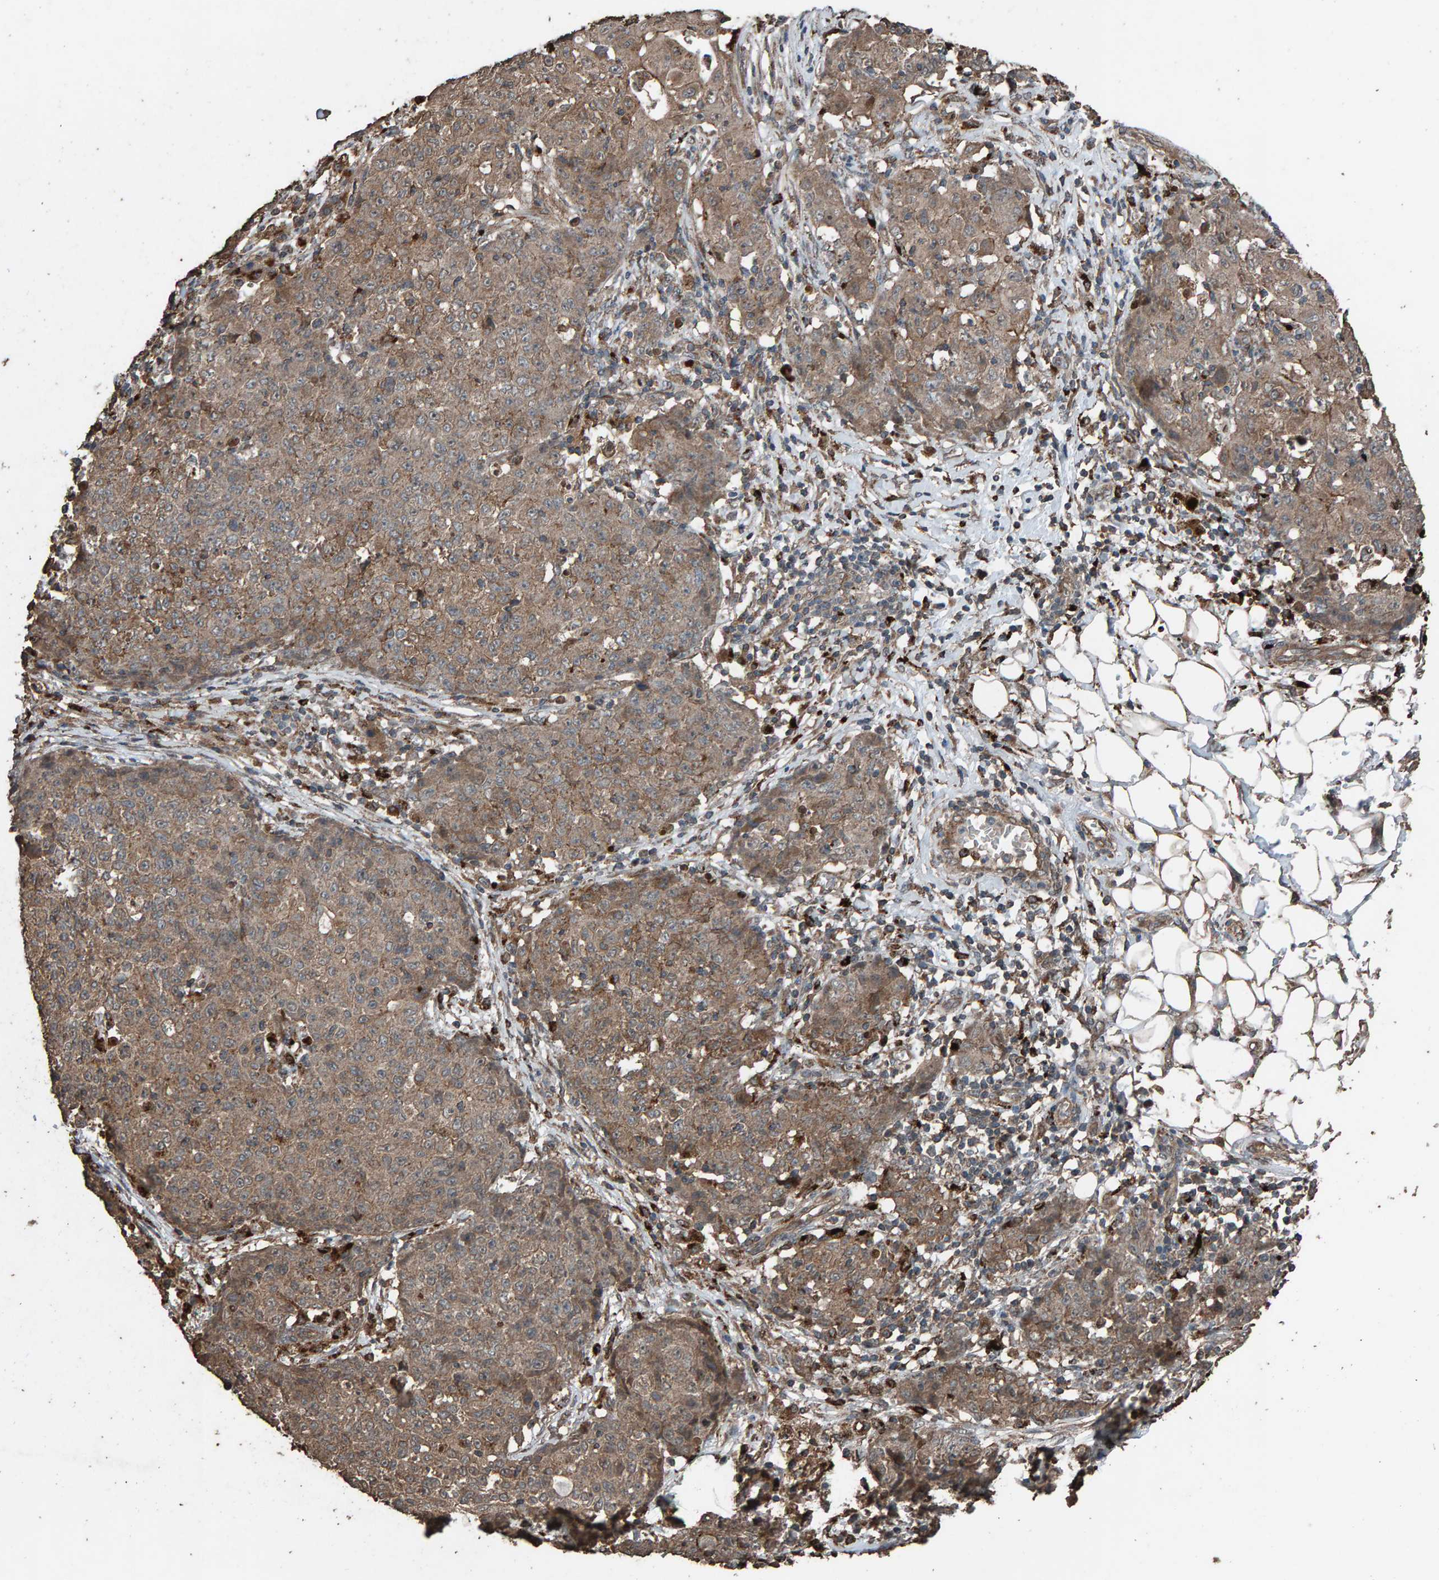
{"staining": {"intensity": "moderate", "quantity": ">75%", "location": "cytoplasmic/membranous"}, "tissue": "ovarian cancer", "cell_type": "Tumor cells", "image_type": "cancer", "snomed": [{"axis": "morphology", "description": "Carcinoma, endometroid"}, {"axis": "topography", "description": "Ovary"}], "caption": "DAB immunohistochemical staining of ovarian cancer shows moderate cytoplasmic/membranous protein positivity in approximately >75% of tumor cells. The protein is shown in brown color, while the nuclei are stained blue.", "gene": "DUS1L", "patient": {"sex": "female", "age": 42}}